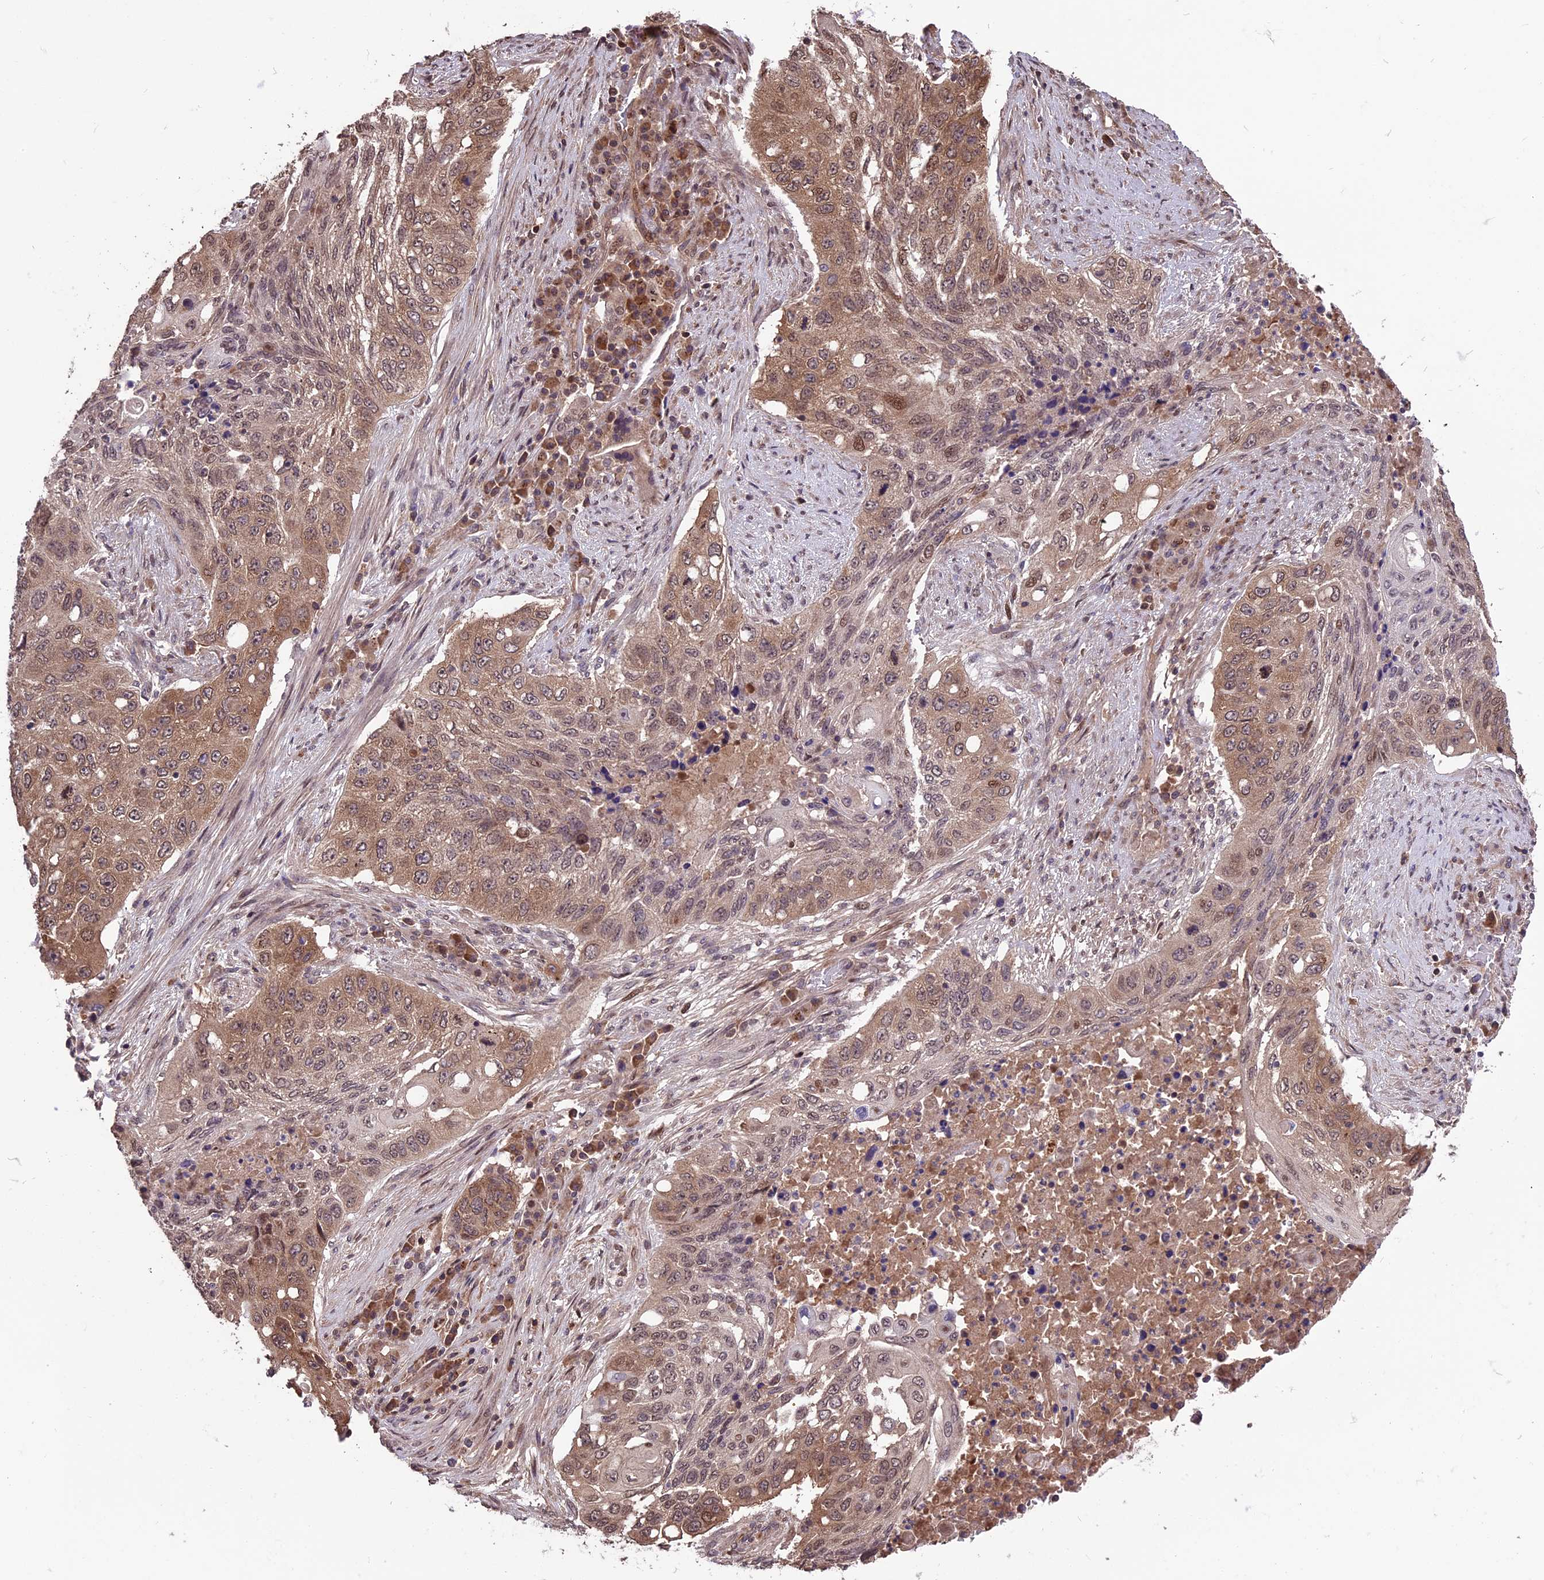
{"staining": {"intensity": "moderate", "quantity": ">75%", "location": "cytoplasmic/membranous,nuclear"}, "tissue": "lung cancer", "cell_type": "Tumor cells", "image_type": "cancer", "snomed": [{"axis": "morphology", "description": "Squamous cell carcinoma, NOS"}, {"axis": "topography", "description": "Lung"}], "caption": "Human lung cancer (squamous cell carcinoma) stained for a protein (brown) shows moderate cytoplasmic/membranous and nuclear positive positivity in about >75% of tumor cells.", "gene": "ZNF598", "patient": {"sex": "female", "age": 63}}